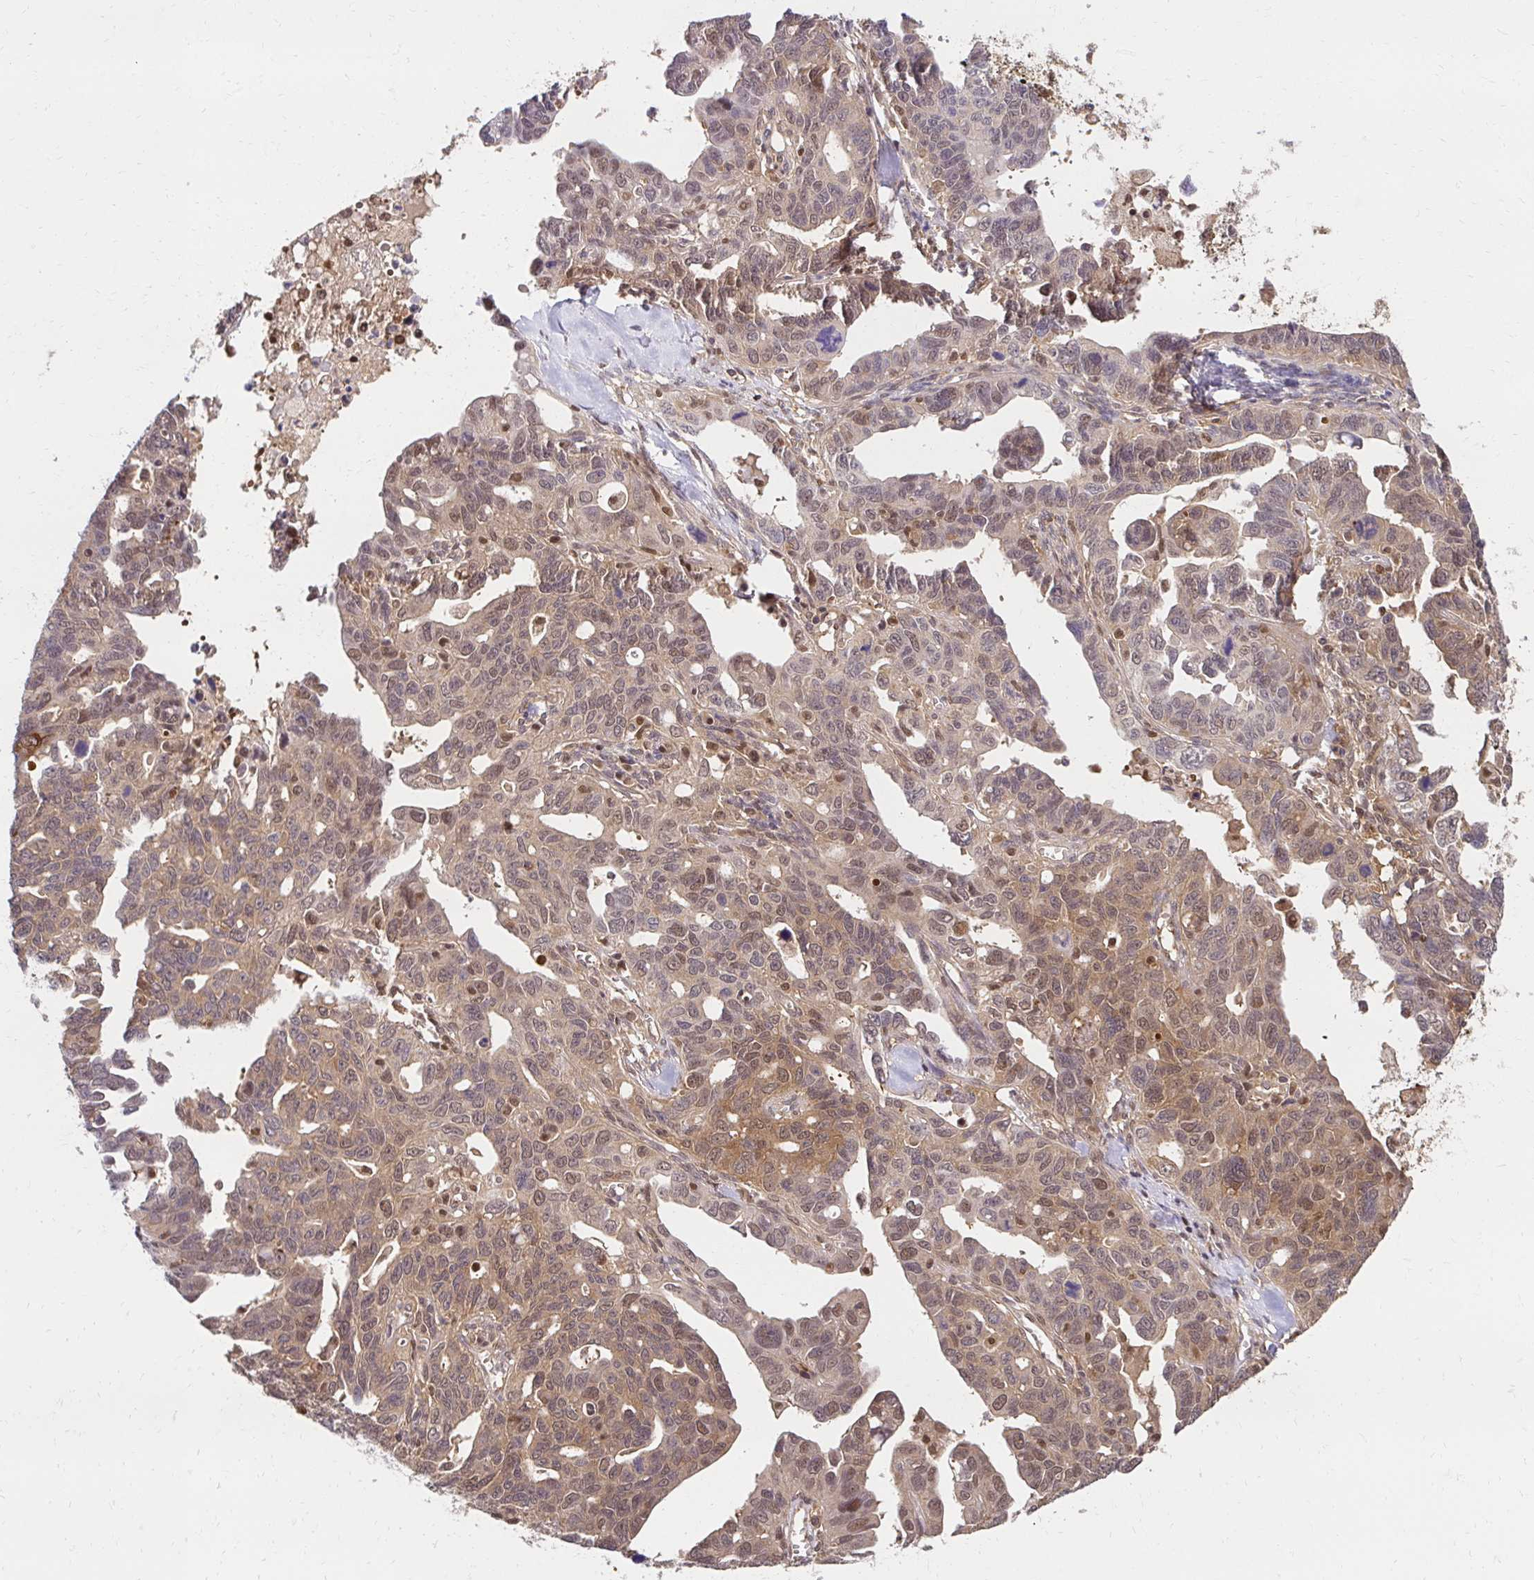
{"staining": {"intensity": "moderate", "quantity": ">75%", "location": "cytoplasmic/membranous,nuclear"}, "tissue": "ovarian cancer", "cell_type": "Tumor cells", "image_type": "cancer", "snomed": [{"axis": "morphology", "description": "Cystadenocarcinoma, serous, NOS"}, {"axis": "topography", "description": "Ovary"}], "caption": "Protein expression analysis of human ovarian cancer reveals moderate cytoplasmic/membranous and nuclear staining in about >75% of tumor cells.", "gene": "PSMA4", "patient": {"sex": "female", "age": 69}}